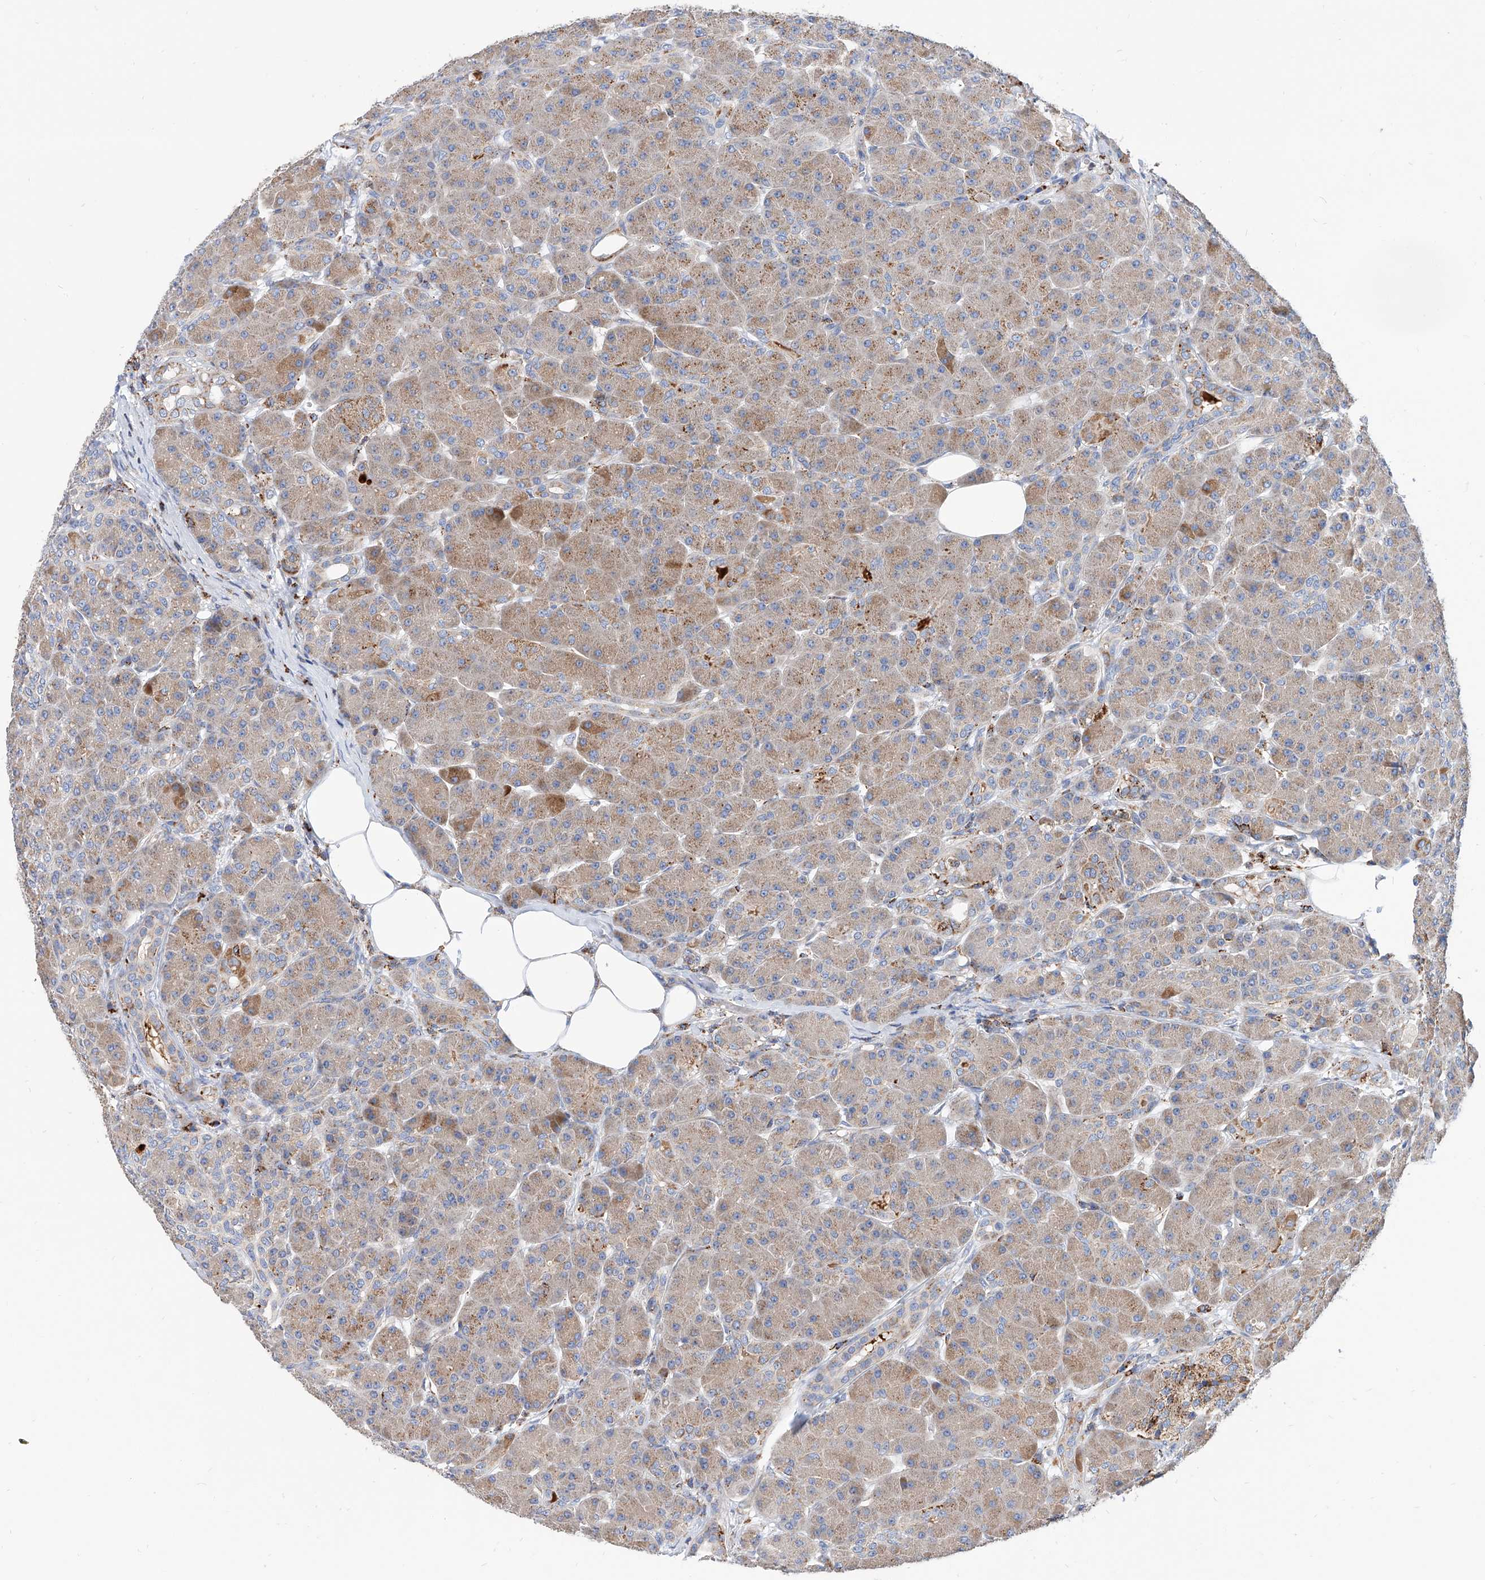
{"staining": {"intensity": "moderate", "quantity": ">75%", "location": "cytoplasmic/membranous"}, "tissue": "pancreas", "cell_type": "Exocrine glandular cells", "image_type": "normal", "snomed": [{"axis": "morphology", "description": "Normal tissue, NOS"}, {"axis": "topography", "description": "Pancreas"}], "caption": "An image of human pancreas stained for a protein exhibits moderate cytoplasmic/membranous brown staining in exocrine glandular cells.", "gene": "CPNE5", "patient": {"sex": "male", "age": 63}}